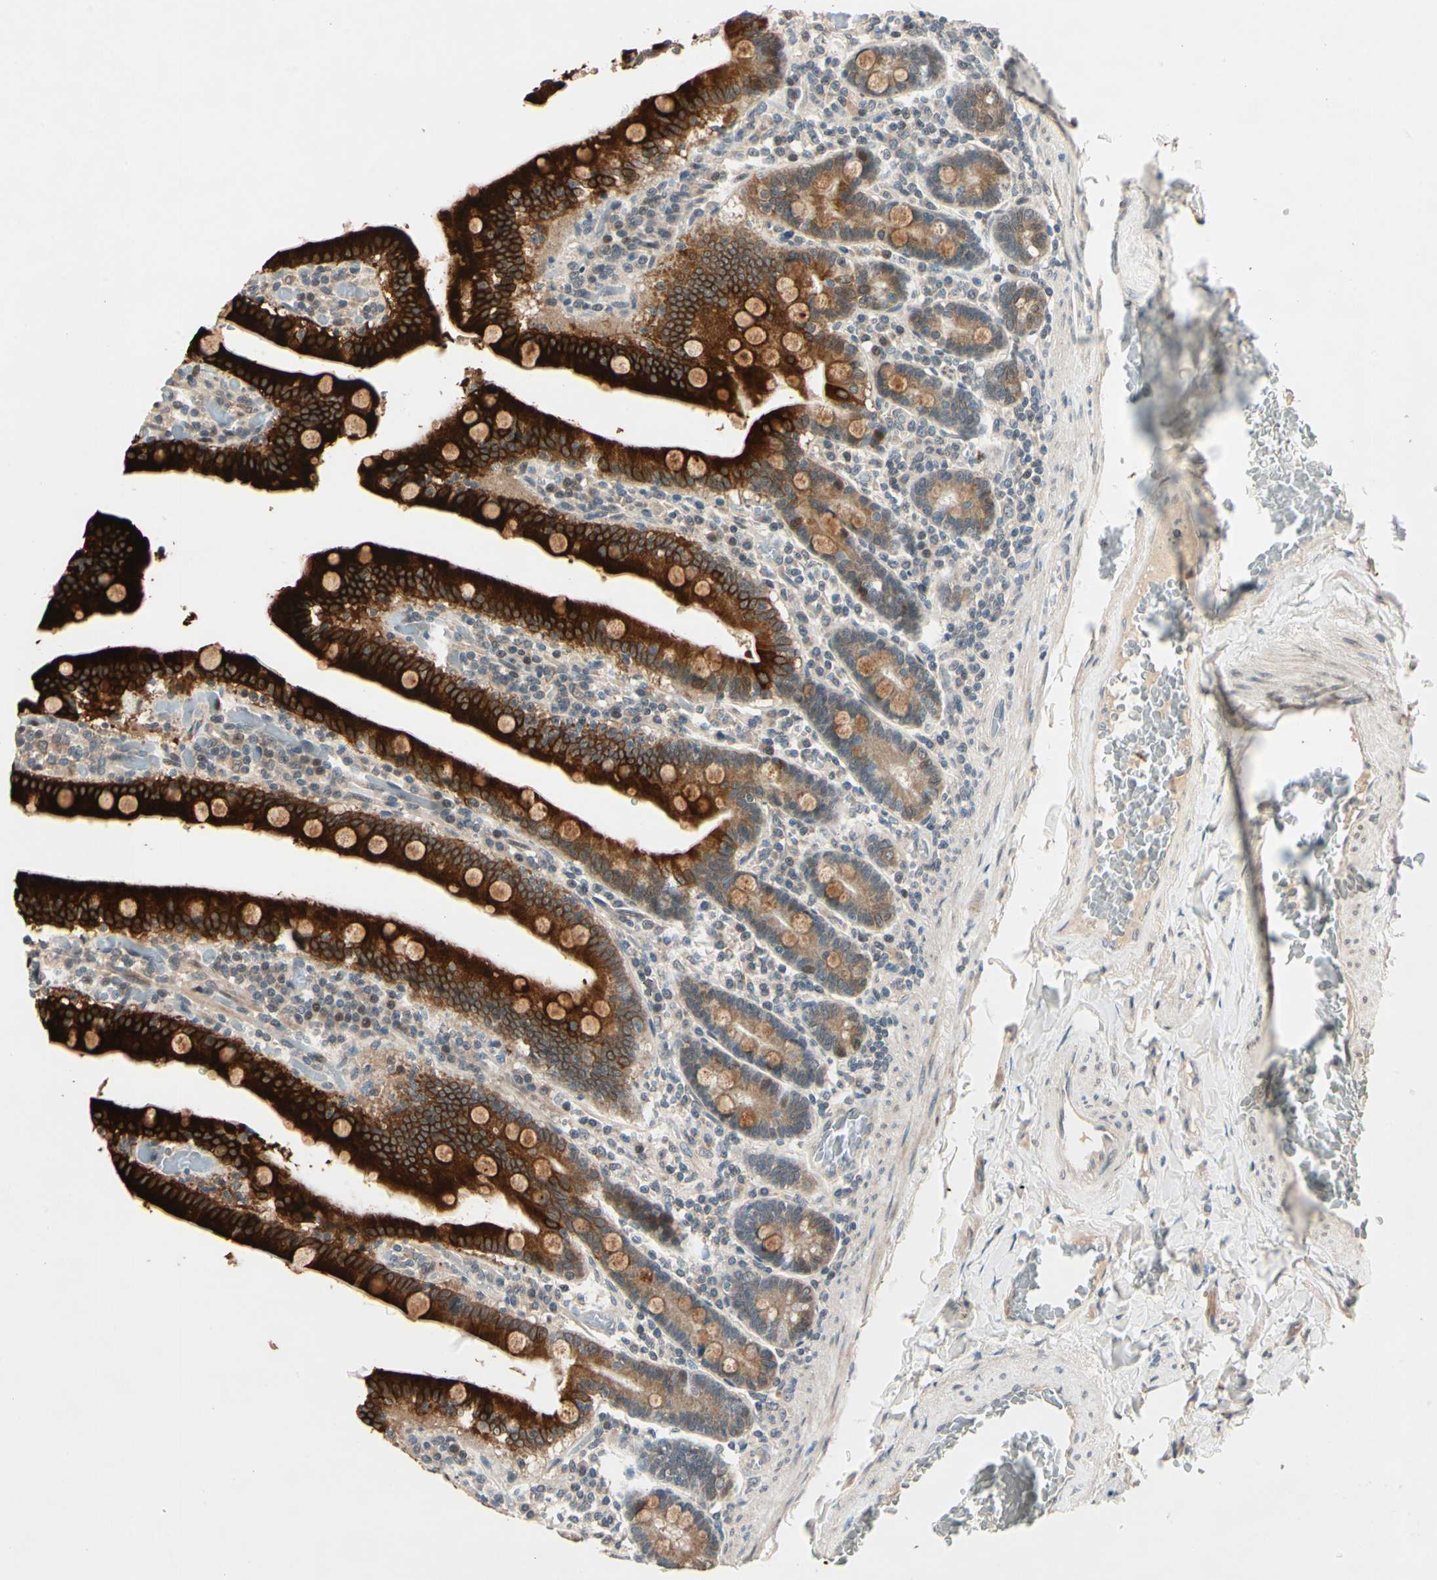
{"staining": {"intensity": "strong", "quantity": ">75%", "location": "cytoplasmic/membranous"}, "tissue": "duodenum", "cell_type": "Glandular cells", "image_type": "normal", "snomed": [{"axis": "morphology", "description": "Normal tissue, NOS"}, {"axis": "topography", "description": "Duodenum"}], "caption": "Brown immunohistochemical staining in benign human duodenum reveals strong cytoplasmic/membranous positivity in approximately >75% of glandular cells. (brown staining indicates protein expression, while blue staining denotes nuclei).", "gene": "ACSL5", "patient": {"sex": "female", "age": 53}}